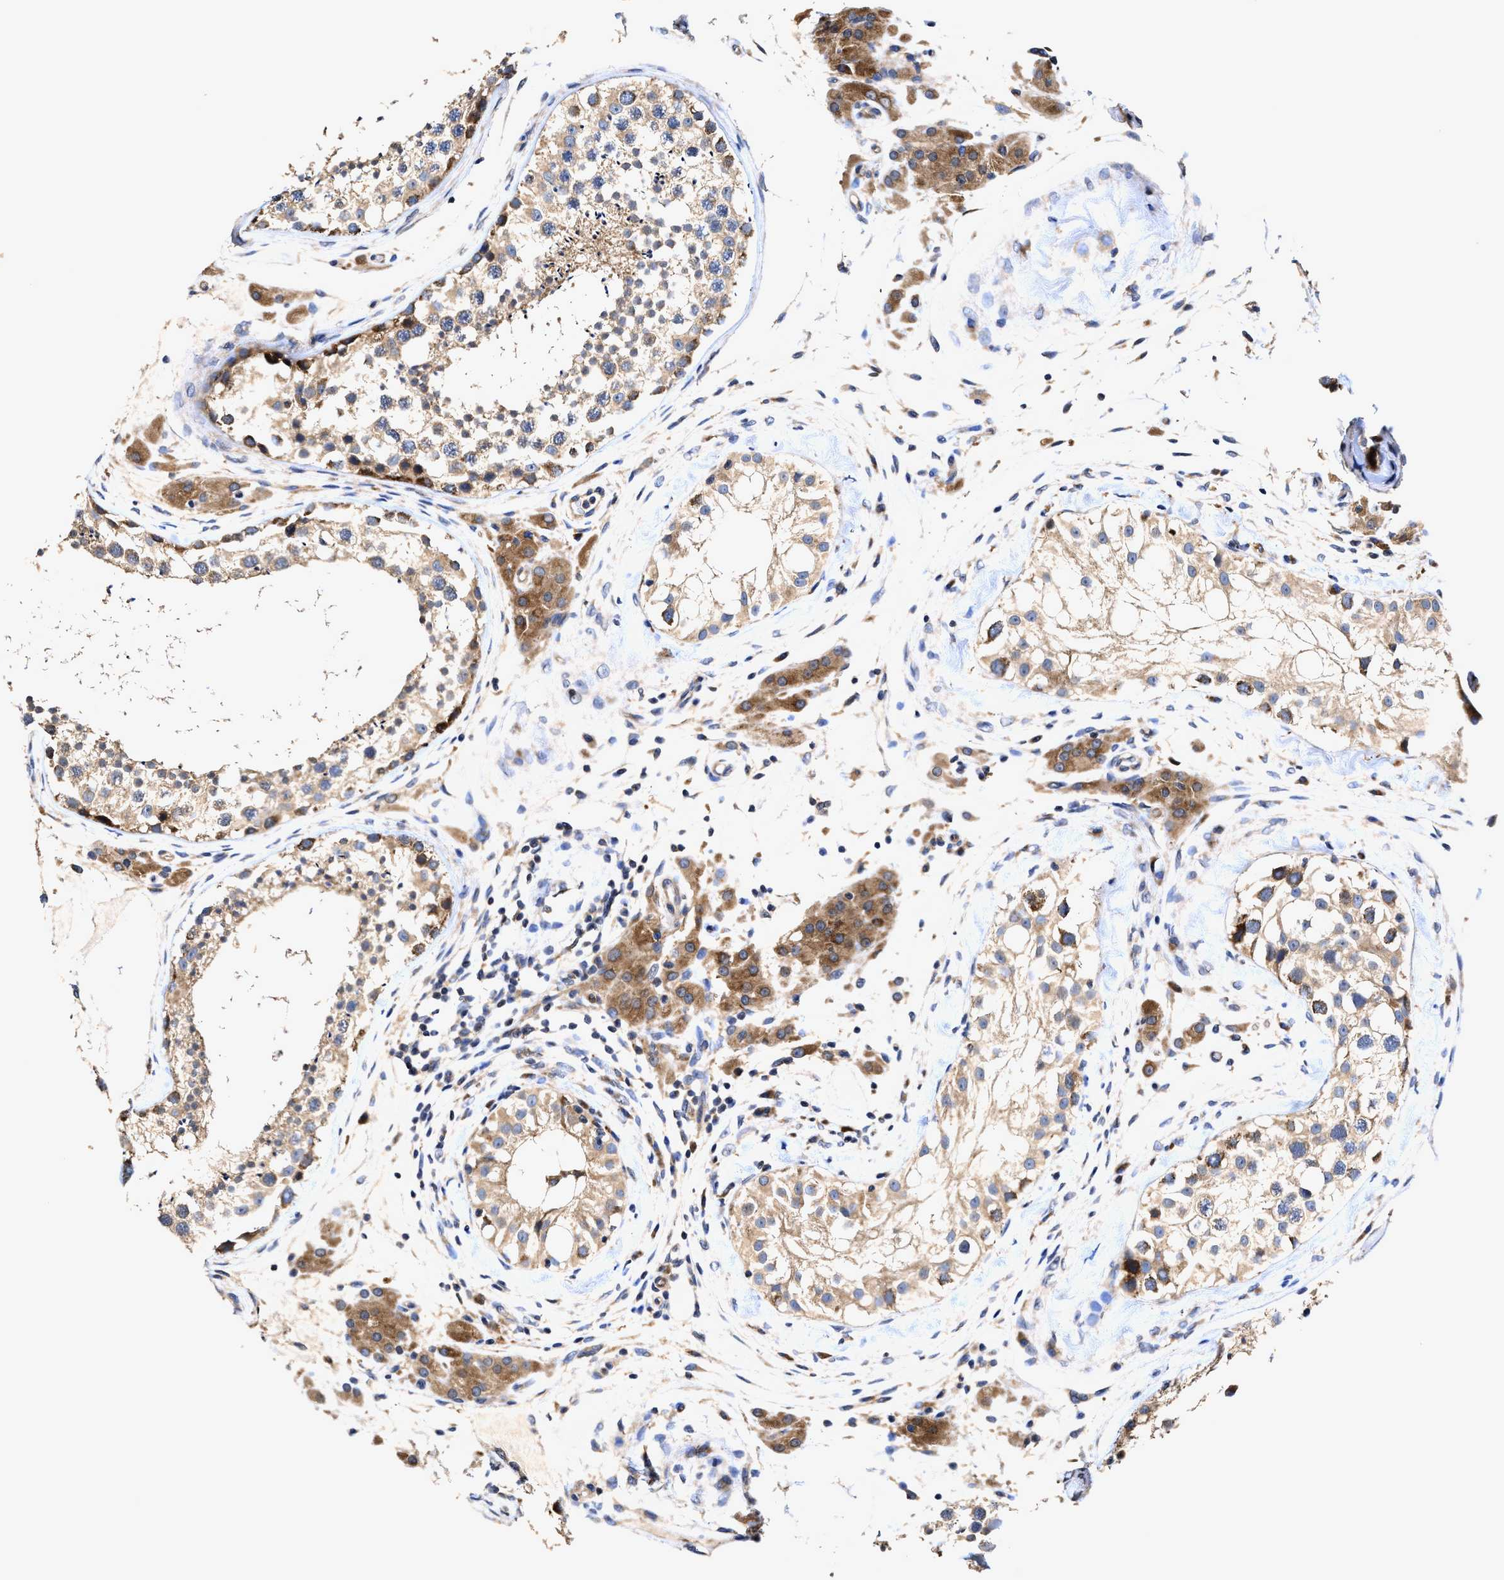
{"staining": {"intensity": "moderate", "quantity": ">75%", "location": "cytoplasmic/membranous"}, "tissue": "testis", "cell_type": "Cells in seminiferous ducts", "image_type": "normal", "snomed": [{"axis": "morphology", "description": "Normal tissue, NOS"}, {"axis": "topography", "description": "Testis"}], "caption": "This histopathology image shows benign testis stained with immunohistochemistry (IHC) to label a protein in brown. The cytoplasmic/membranous of cells in seminiferous ducts show moderate positivity for the protein. Nuclei are counter-stained blue.", "gene": "EFNA4", "patient": {"sex": "male", "age": 46}}